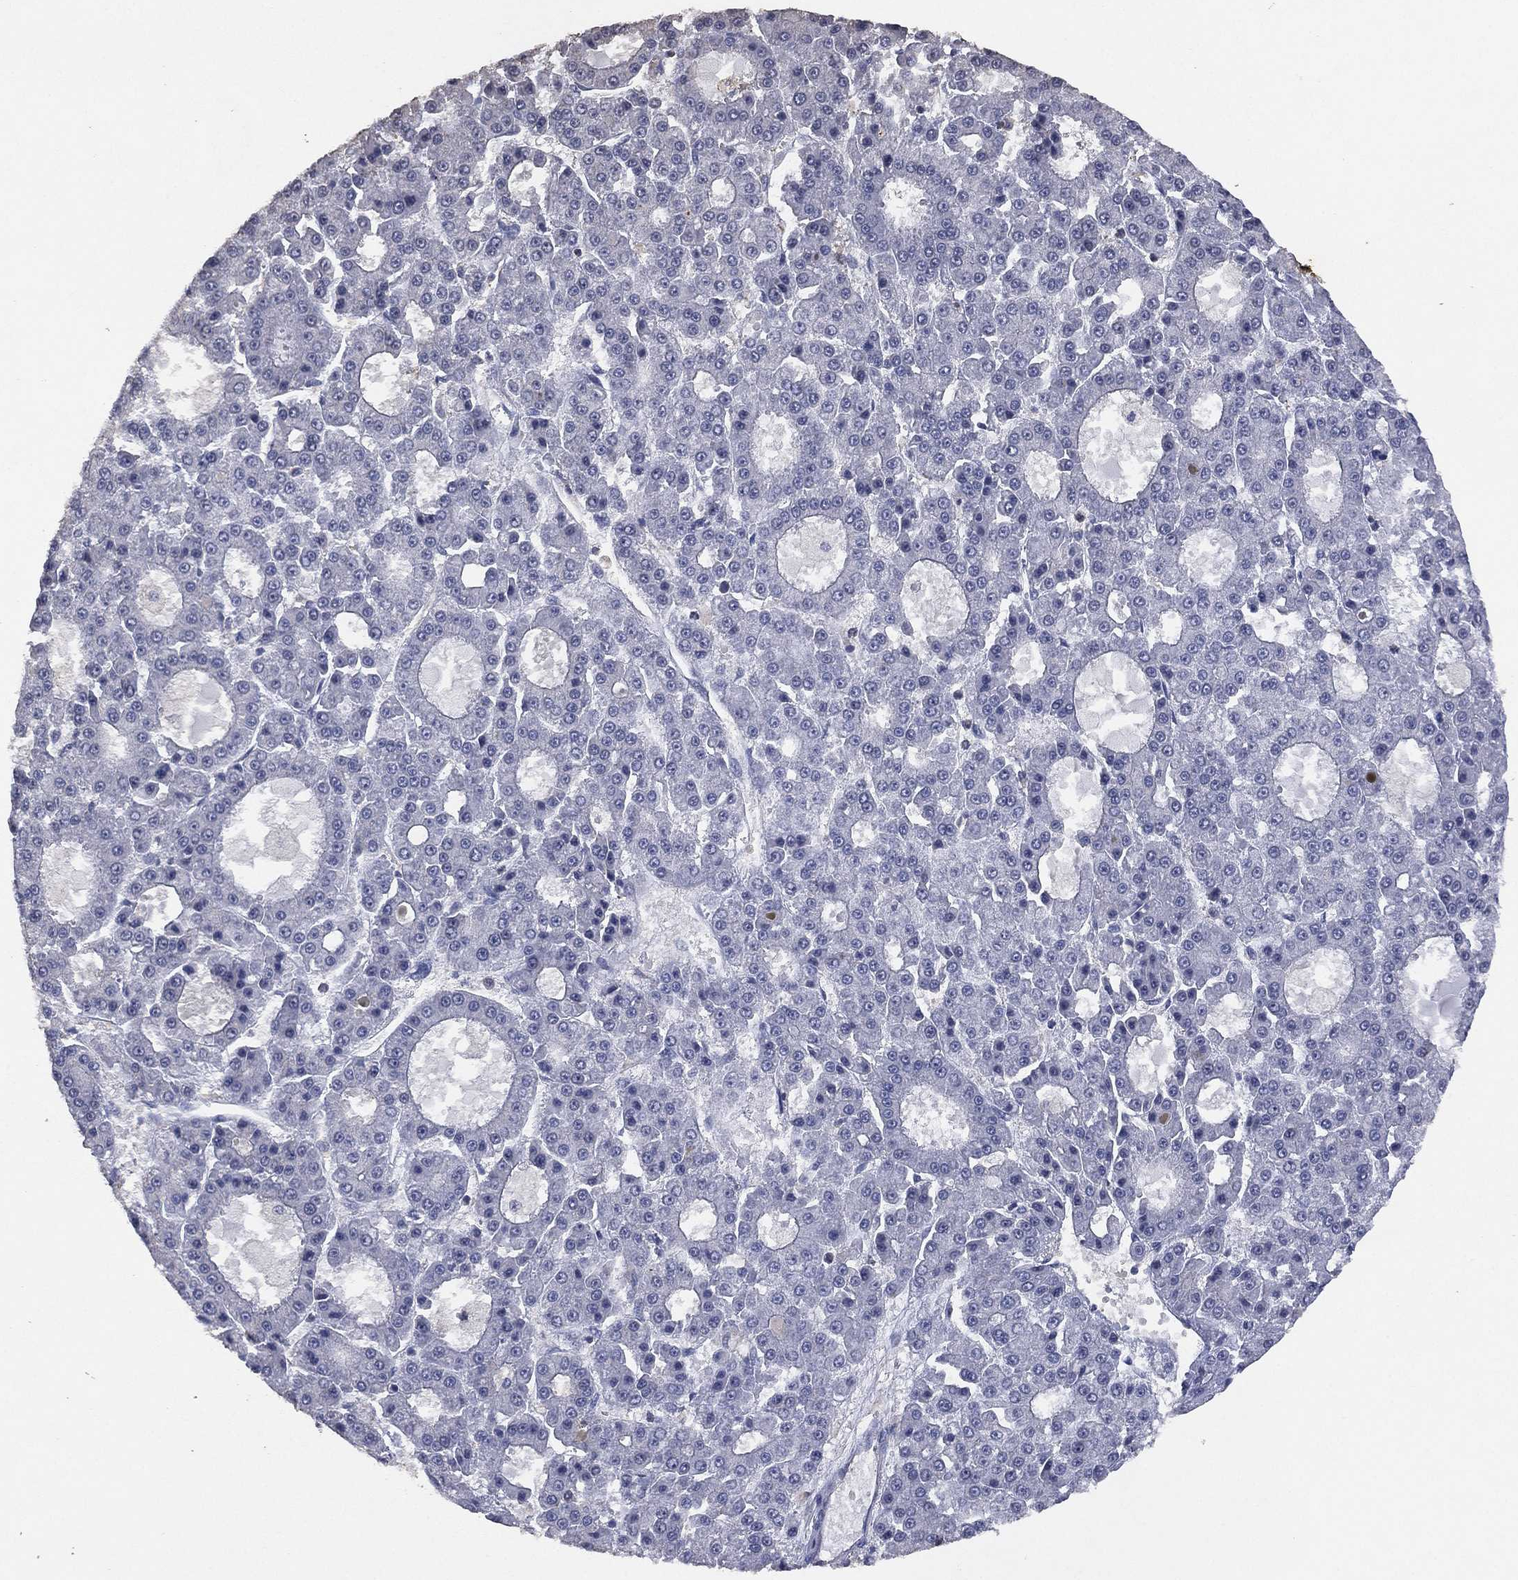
{"staining": {"intensity": "negative", "quantity": "none", "location": "none"}, "tissue": "liver cancer", "cell_type": "Tumor cells", "image_type": "cancer", "snomed": [{"axis": "morphology", "description": "Carcinoma, Hepatocellular, NOS"}, {"axis": "topography", "description": "Liver"}], "caption": "Tumor cells show no significant expression in liver hepatocellular carcinoma.", "gene": "ADPRHL1", "patient": {"sex": "male", "age": 70}}